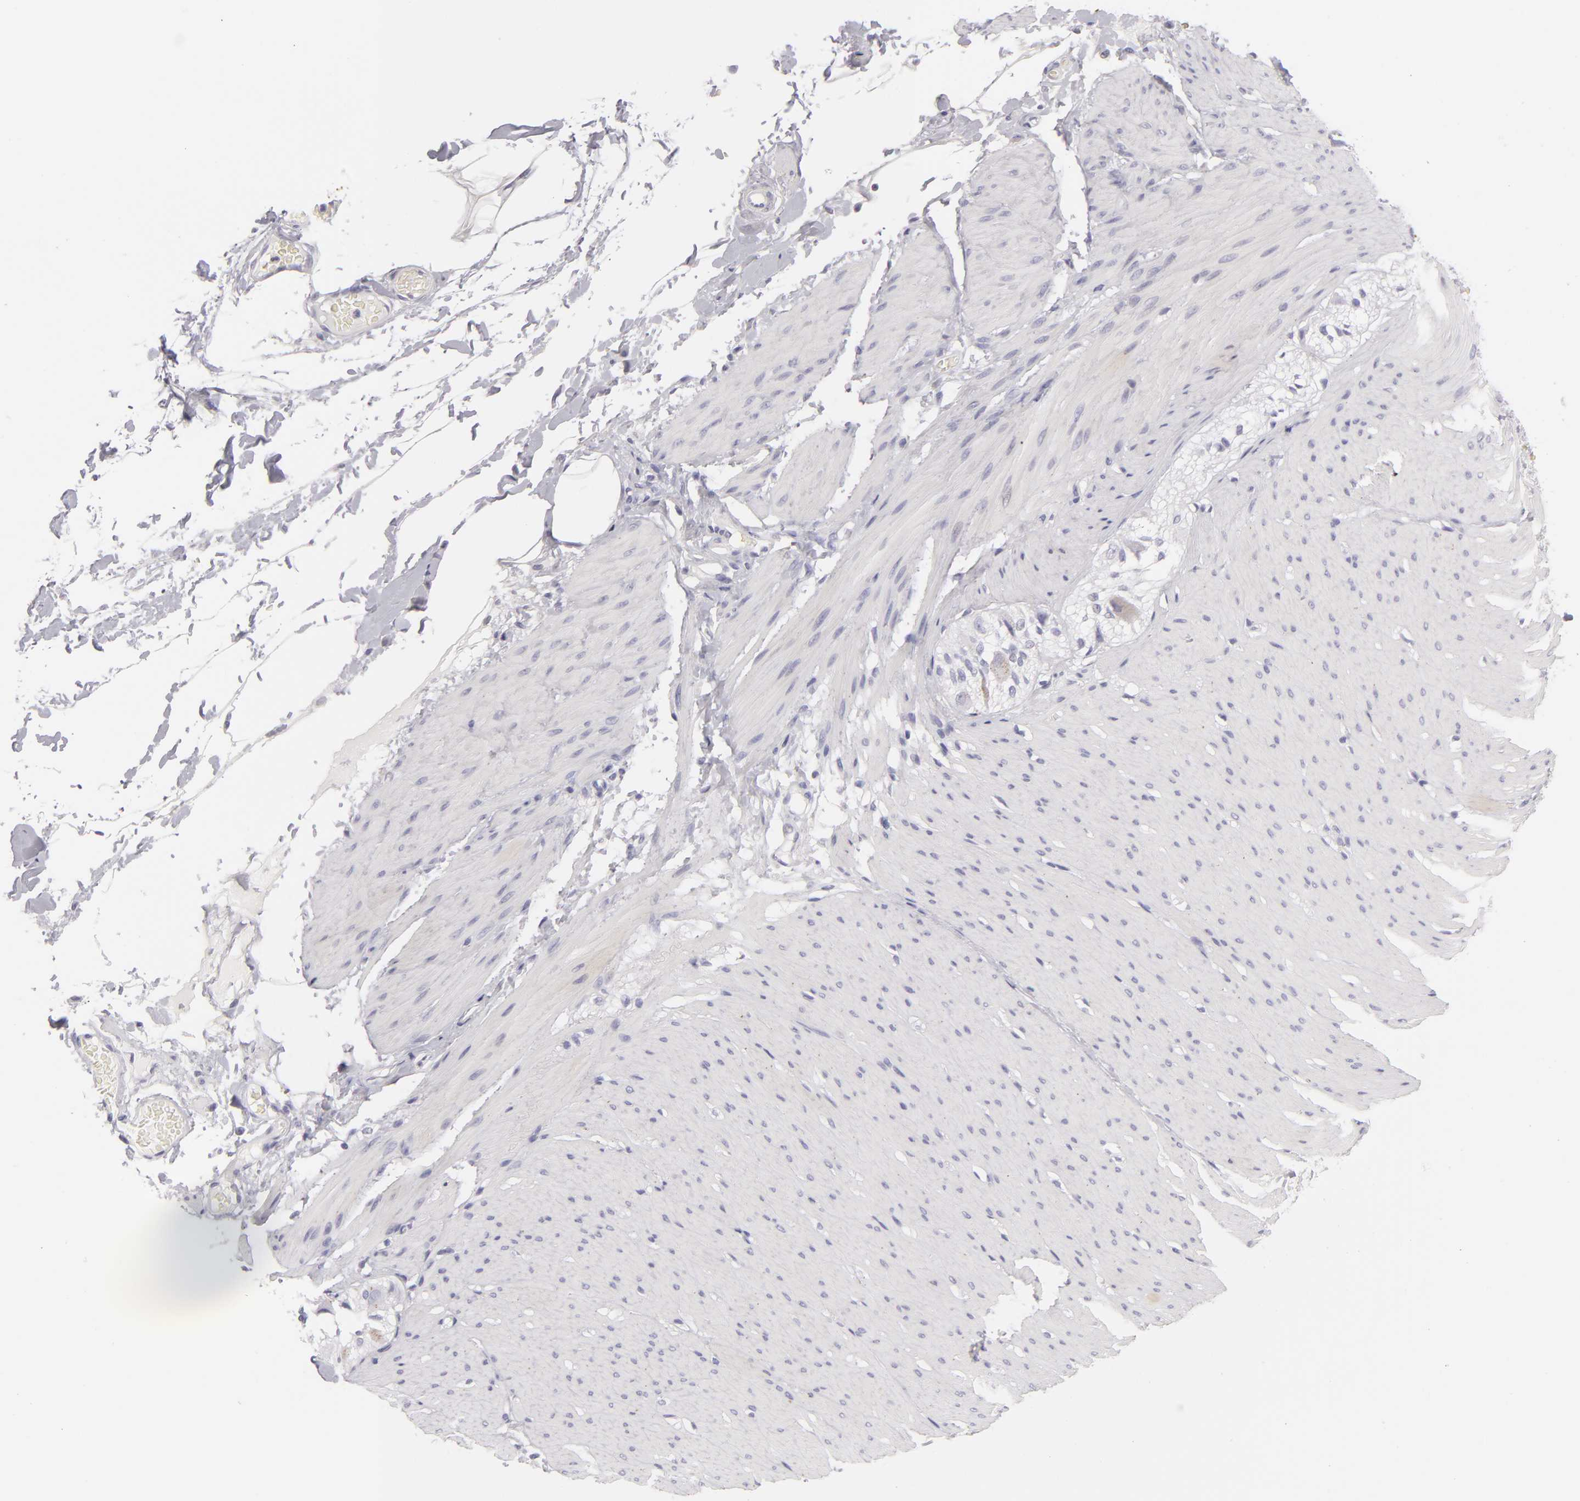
{"staining": {"intensity": "negative", "quantity": "none", "location": "none"}, "tissue": "smooth muscle", "cell_type": "Smooth muscle cells", "image_type": "normal", "snomed": [{"axis": "morphology", "description": "Normal tissue, NOS"}, {"axis": "topography", "description": "Smooth muscle"}, {"axis": "topography", "description": "Colon"}], "caption": "Immunohistochemical staining of unremarkable smooth muscle exhibits no significant staining in smooth muscle cells. (DAB immunohistochemistry (IHC) with hematoxylin counter stain).", "gene": "TNNC1", "patient": {"sex": "male", "age": 67}}